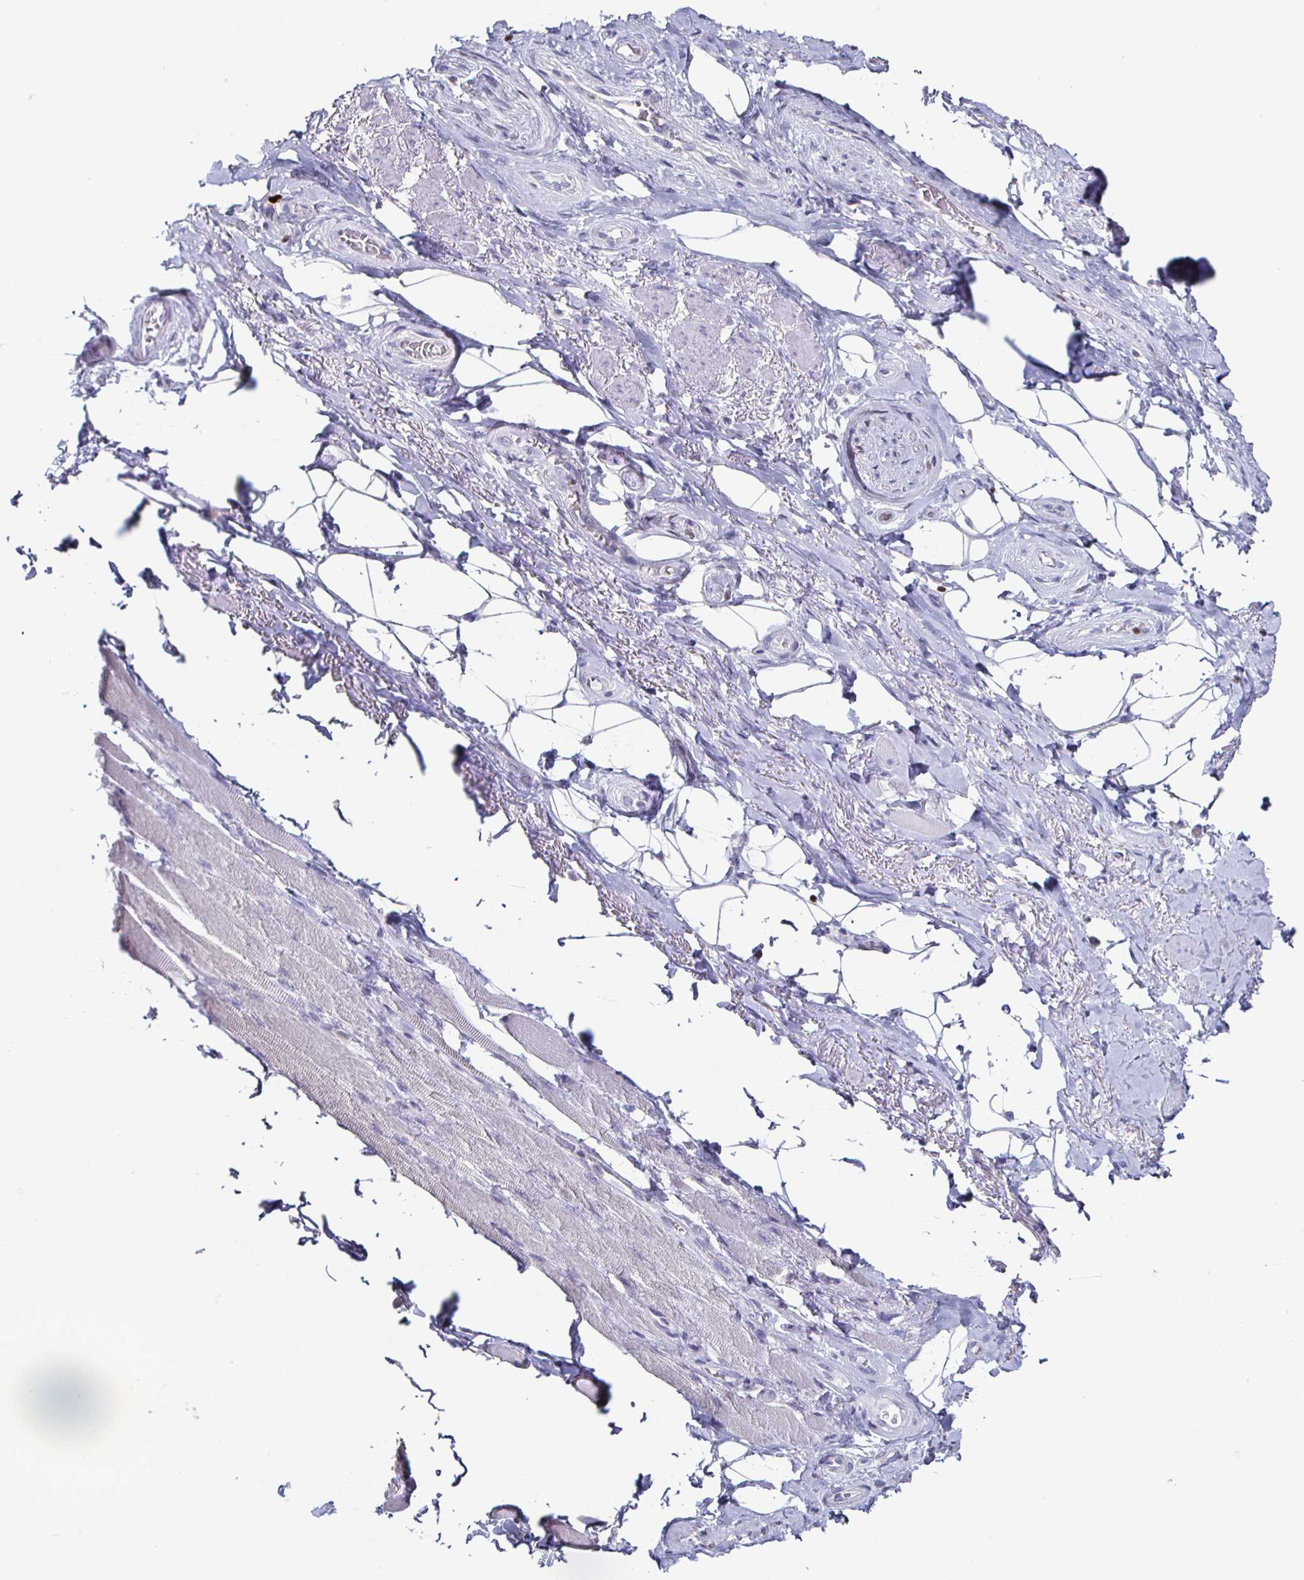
{"staining": {"intensity": "negative", "quantity": "none", "location": "none"}, "tissue": "adipose tissue", "cell_type": "Adipocytes", "image_type": "normal", "snomed": [{"axis": "morphology", "description": "Normal tissue, NOS"}, {"axis": "topography", "description": "Anal"}, {"axis": "topography", "description": "Peripheral nerve tissue"}], "caption": "The immunohistochemistry micrograph has no significant staining in adipocytes of adipose tissue.", "gene": "RUNX2", "patient": {"sex": "male", "age": 53}}